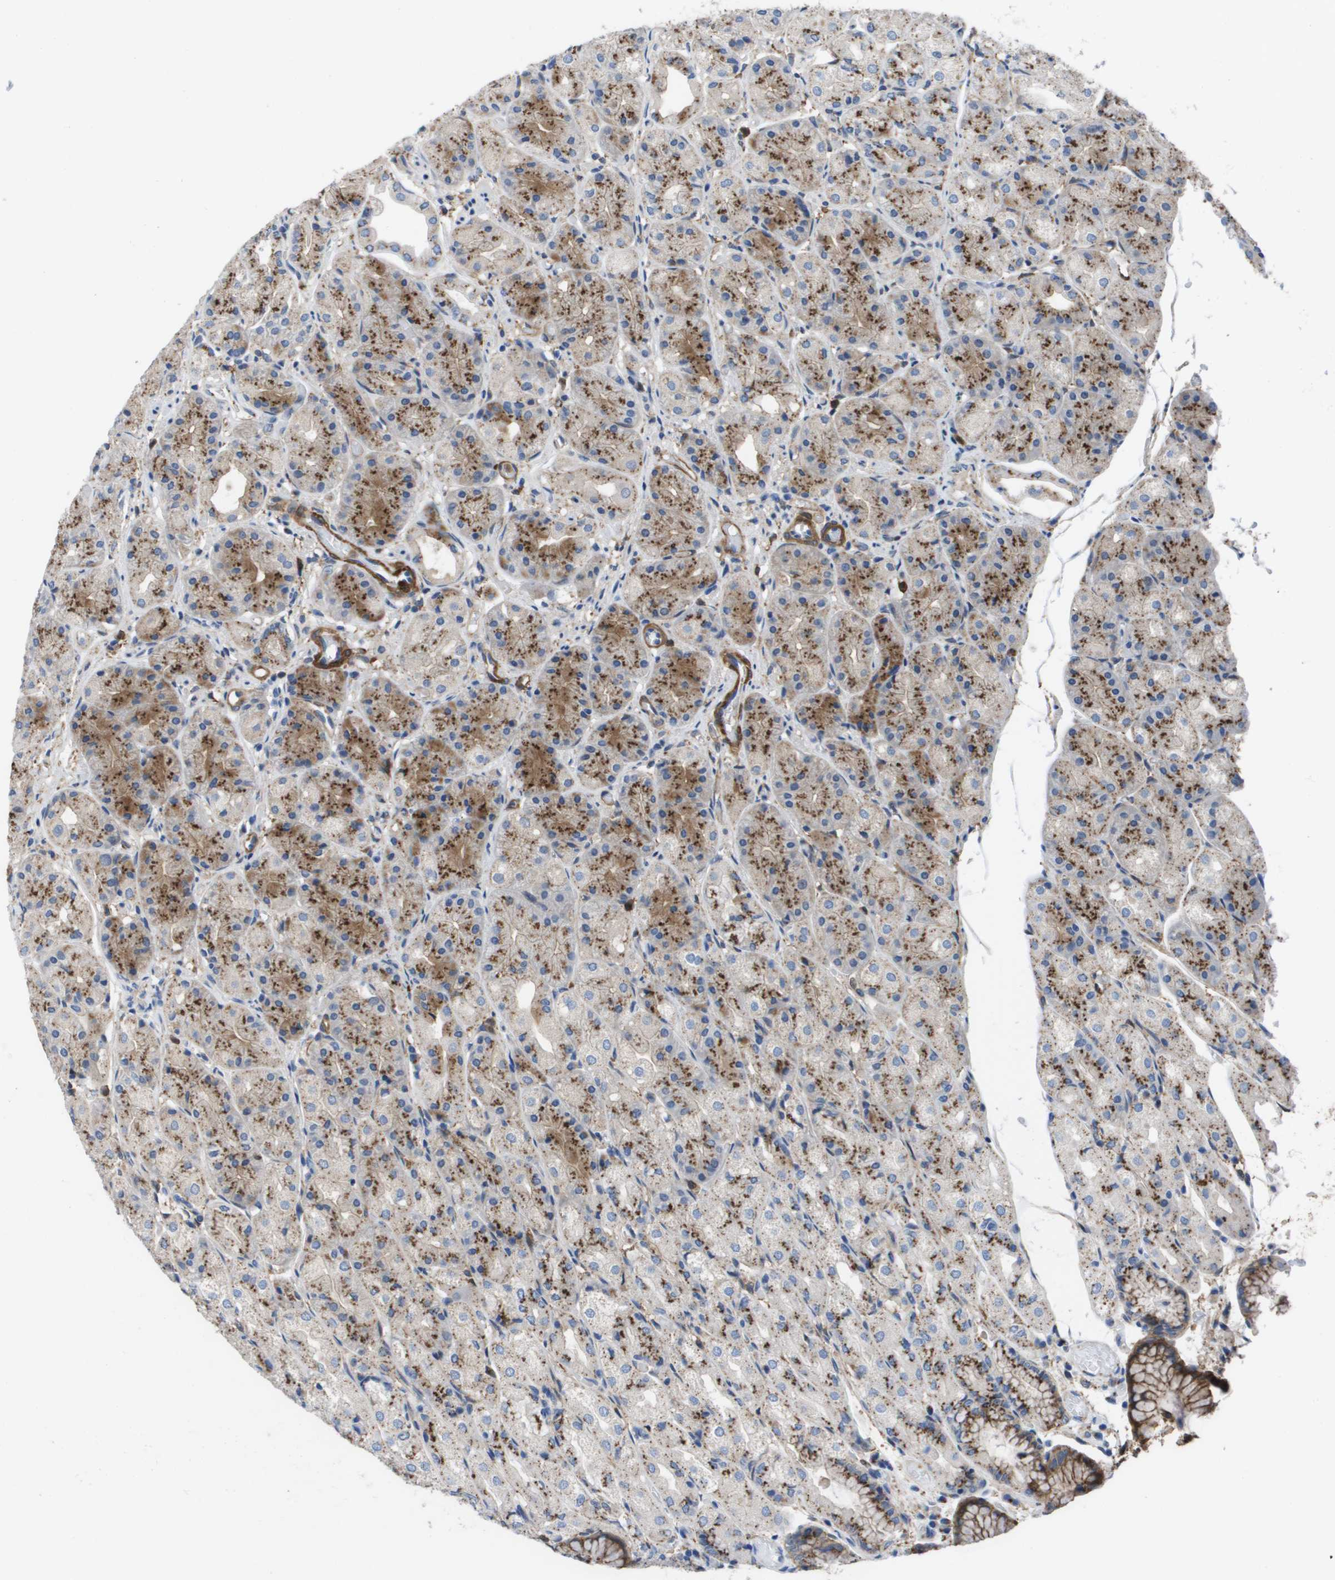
{"staining": {"intensity": "strong", "quantity": ">75%", "location": "cytoplasmic/membranous"}, "tissue": "stomach", "cell_type": "Glandular cells", "image_type": "normal", "snomed": [{"axis": "morphology", "description": "Normal tissue, NOS"}, {"axis": "topography", "description": "Stomach, upper"}], "caption": "Glandular cells exhibit high levels of strong cytoplasmic/membranous positivity in approximately >75% of cells in normal stomach.", "gene": "SLC37A2", "patient": {"sex": "male", "age": 72}}